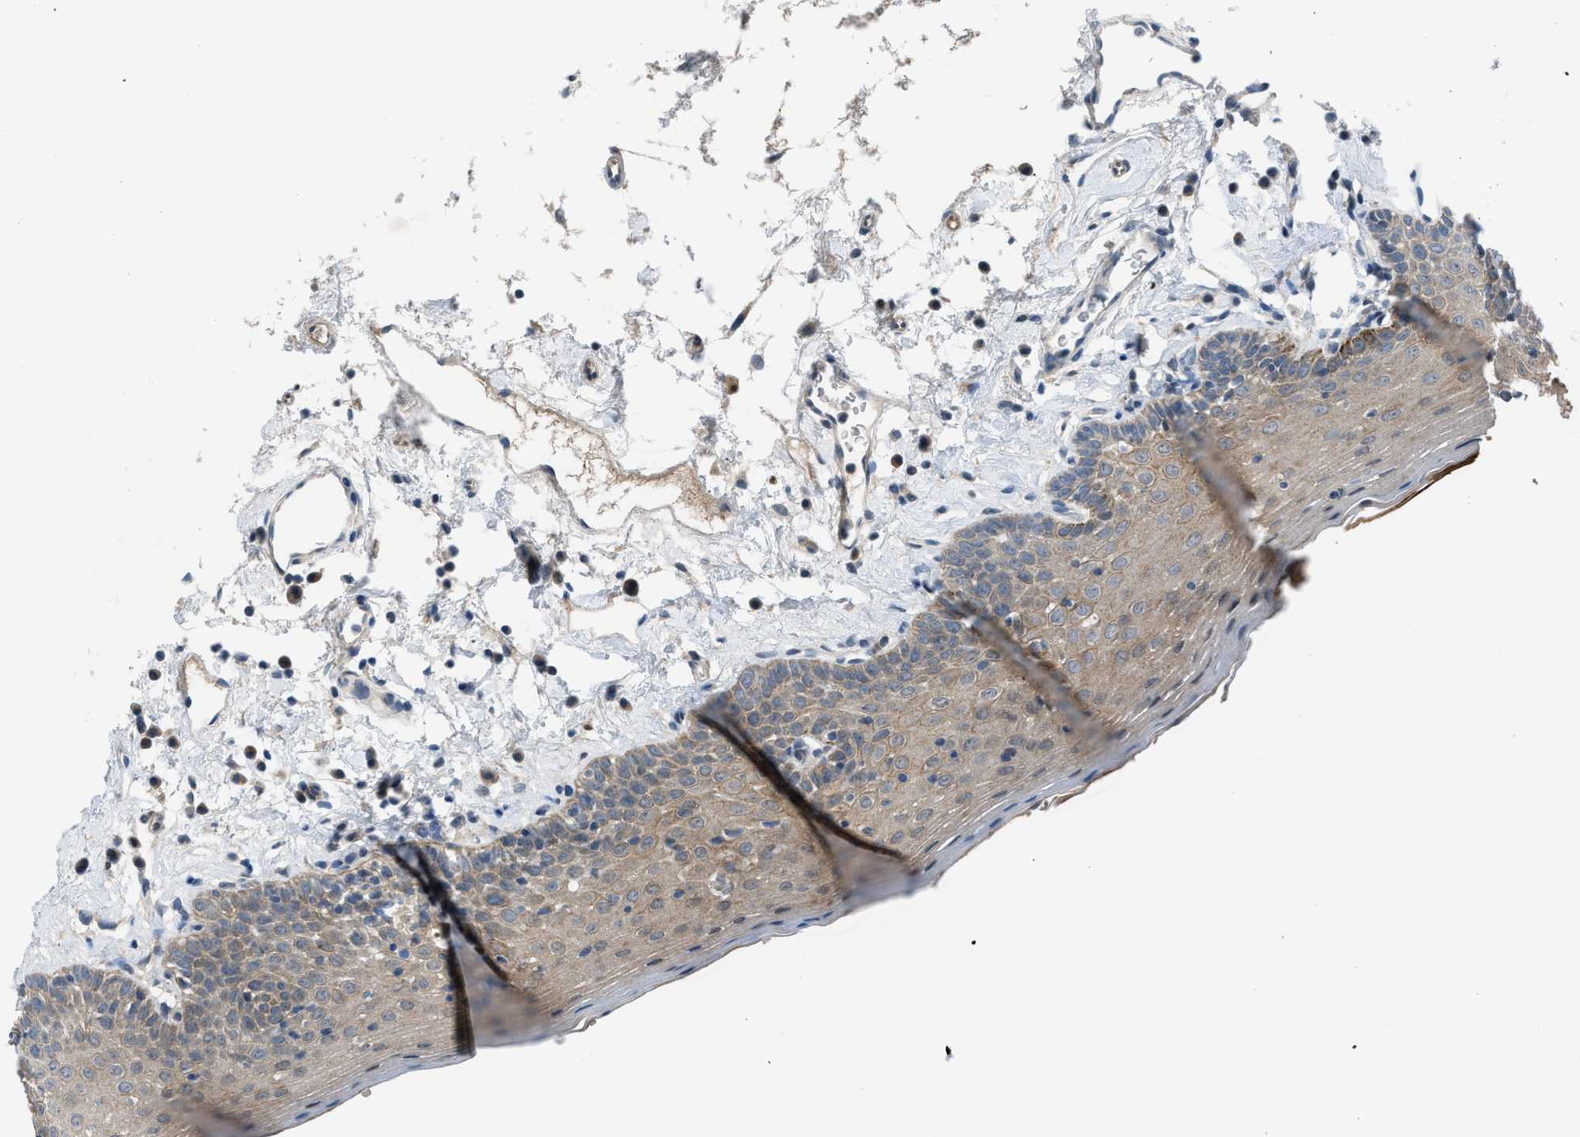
{"staining": {"intensity": "weak", "quantity": ">75%", "location": "cytoplasmic/membranous"}, "tissue": "oral mucosa", "cell_type": "Squamous epithelial cells", "image_type": "normal", "snomed": [{"axis": "morphology", "description": "Normal tissue, NOS"}, {"axis": "topography", "description": "Oral tissue"}], "caption": "A micrograph showing weak cytoplasmic/membranous positivity in approximately >75% of squamous epithelial cells in unremarkable oral mucosa, as visualized by brown immunohistochemical staining.", "gene": "BAZ2B", "patient": {"sex": "male", "age": 66}}